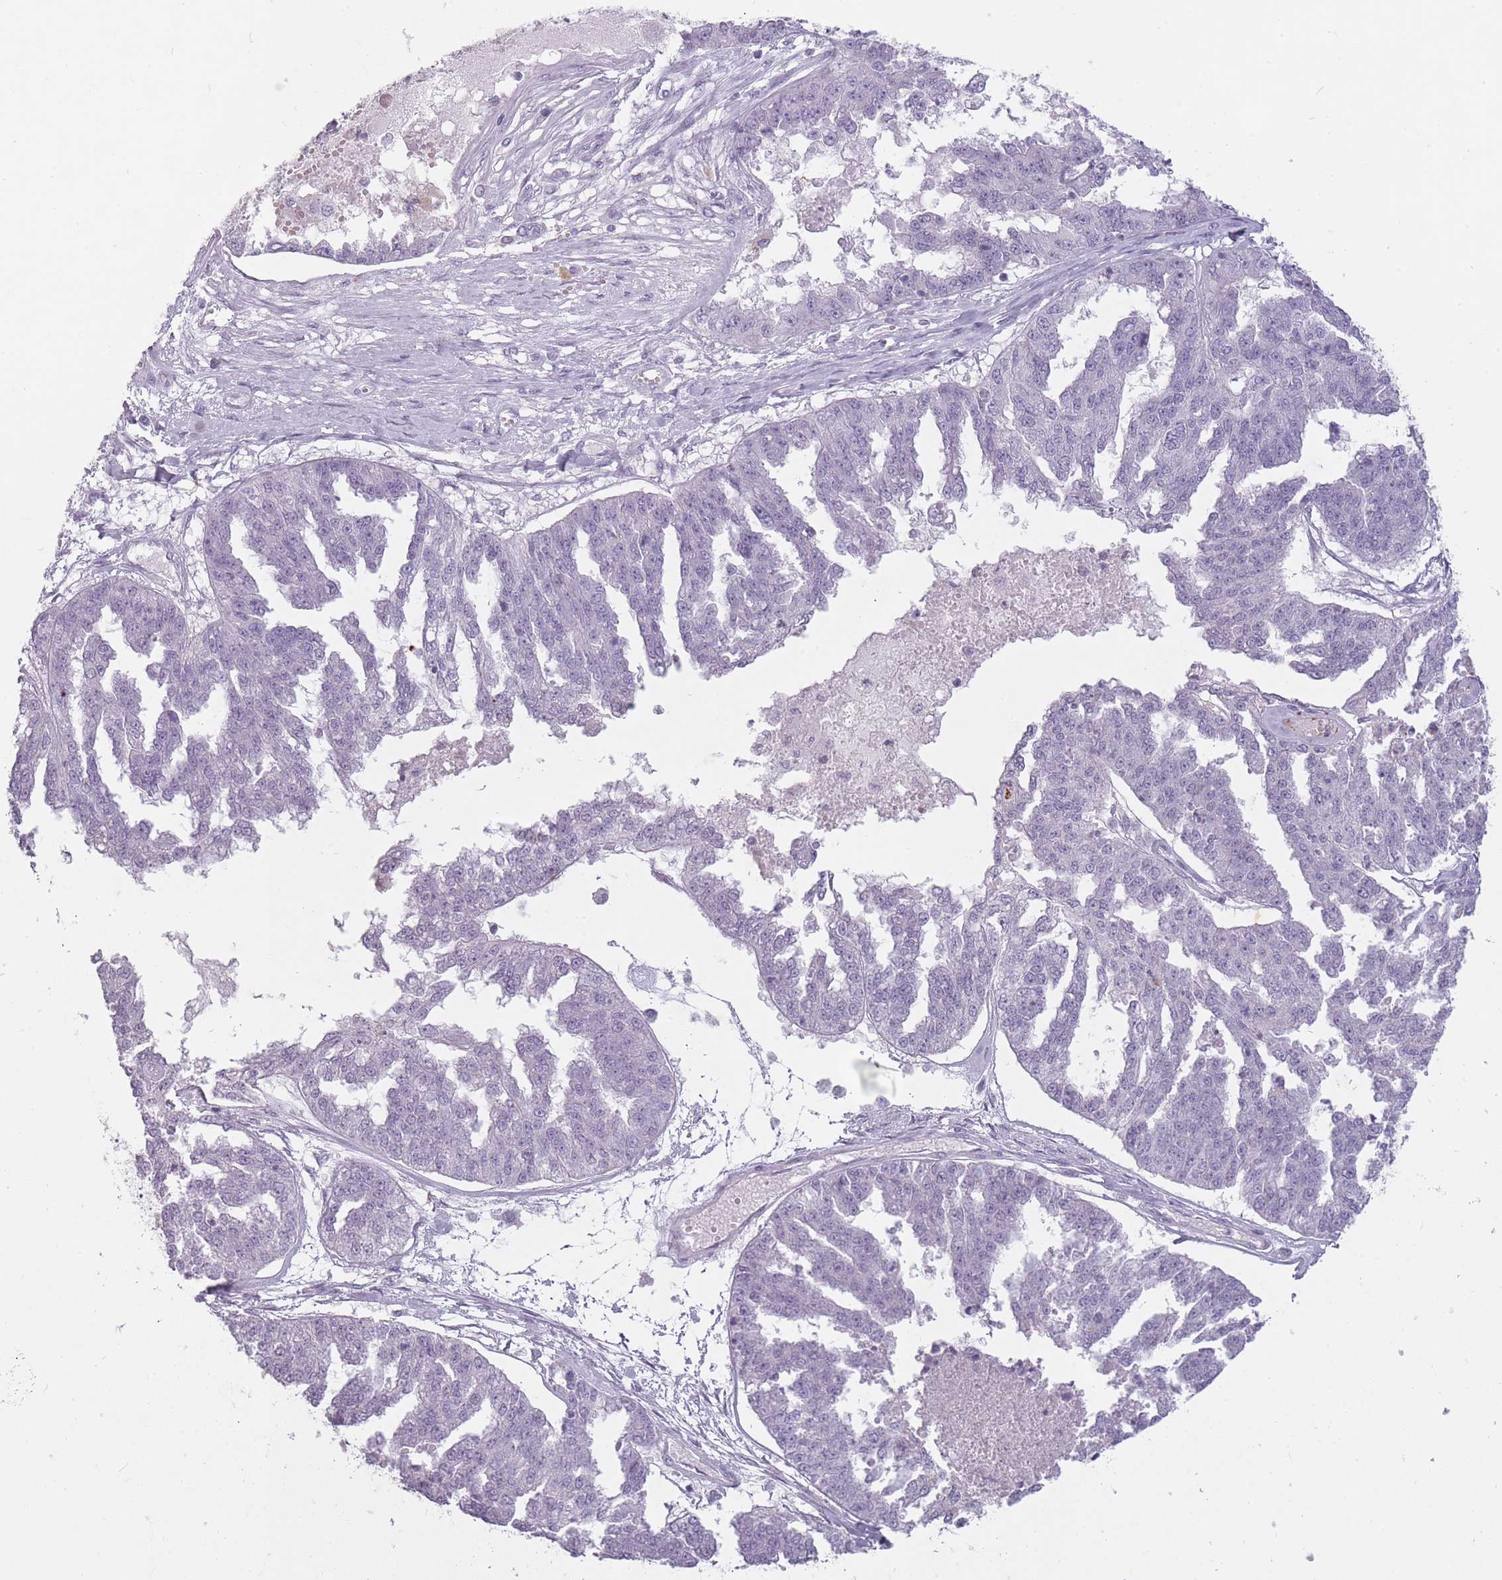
{"staining": {"intensity": "negative", "quantity": "none", "location": "none"}, "tissue": "ovarian cancer", "cell_type": "Tumor cells", "image_type": "cancer", "snomed": [{"axis": "morphology", "description": "Cystadenocarcinoma, serous, NOS"}, {"axis": "topography", "description": "Ovary"}], "caption": "An immunohistochemistry (IHC) photomicrograph of ovarian cancer is shown. There is no staining in tumor cells of ovarian cancer. The staining was performed using DAB (3,3'-diaminobenzidine) to visualize the protein expression in brown, while the nuclei were stained in blue with hematoxylin (Magnification: 20x).", "gene": "RFX4", "patient": {"sex": "female", "age": 58}}